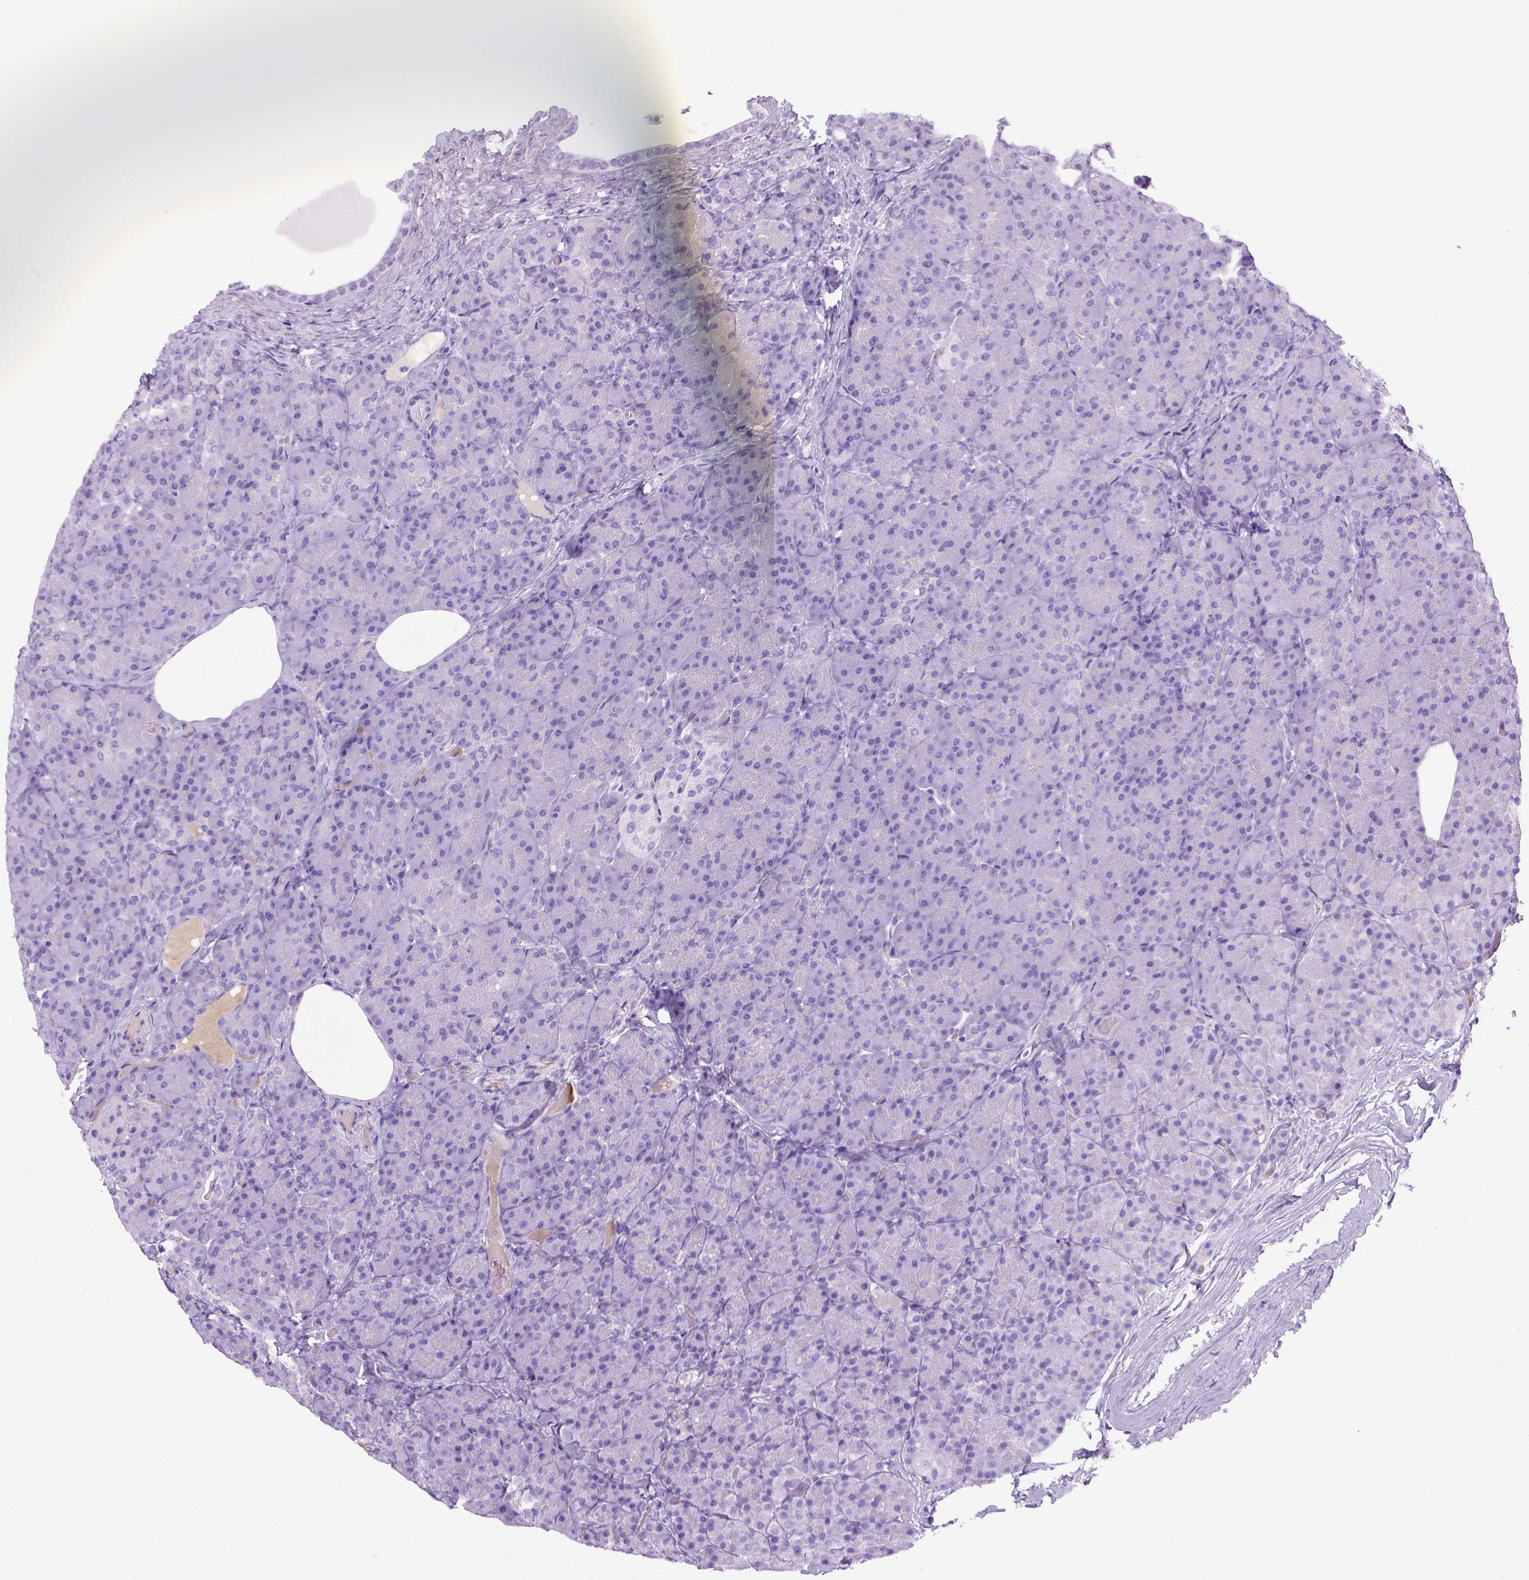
{"staining": {"intensity": "negative", "quantity": "none", "location": "none"}, "tissue": "pancreas", "cell_type": "Exocrine glandular cells", "image_type": "normal", "snomed": [{"axis": "morphology", "description": "Normal tissue, NOS"}, {"axis": "topography", "description": "Pancreas"}], "caption": "Exocrine glandular cells show no significant positivity in normal pancreas. (IHC, brightfield microscopy, high magnification).", "gene": "ITIH4", "patient": {"sex": "male", "age": 57}}